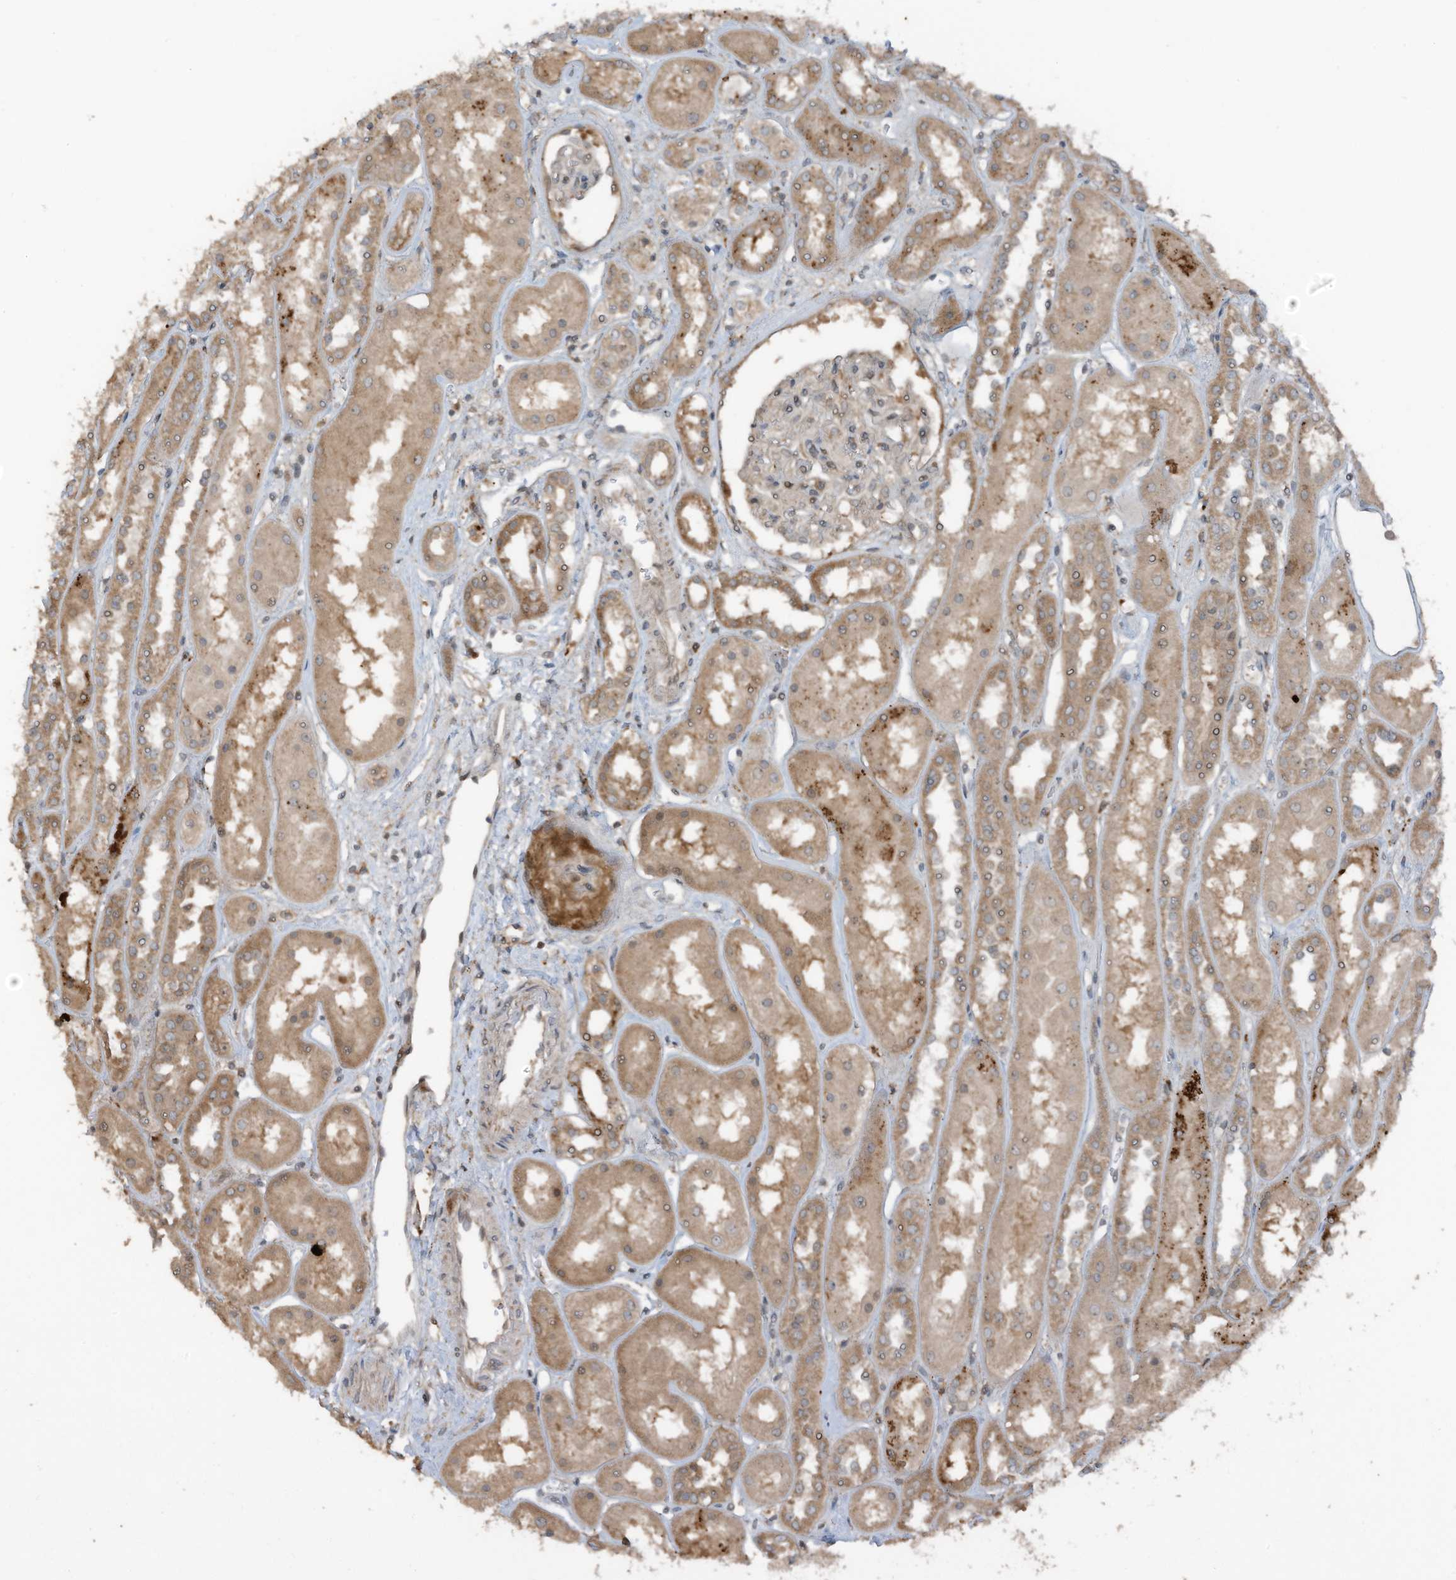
{"staining": {"intensity": "weak", "quantity": "<25%", "location": "nuclear"}, "tissue": "kidney", "cell_type": "Cells in glomeruli", "image_type": "normal", "snomed": [{"axis": "morphology", "description": "Normal tissue, NOS"}, {"axis": "topography", "description": "Kidney"}], "caption": "Immunohistochemistry (IHC) image of benign kidney stained for a protein (brown), which displays no positivity in cells in glomeruli.", "gene": "TXNDC9", "patient": {"sex": "male", "age": 70}}